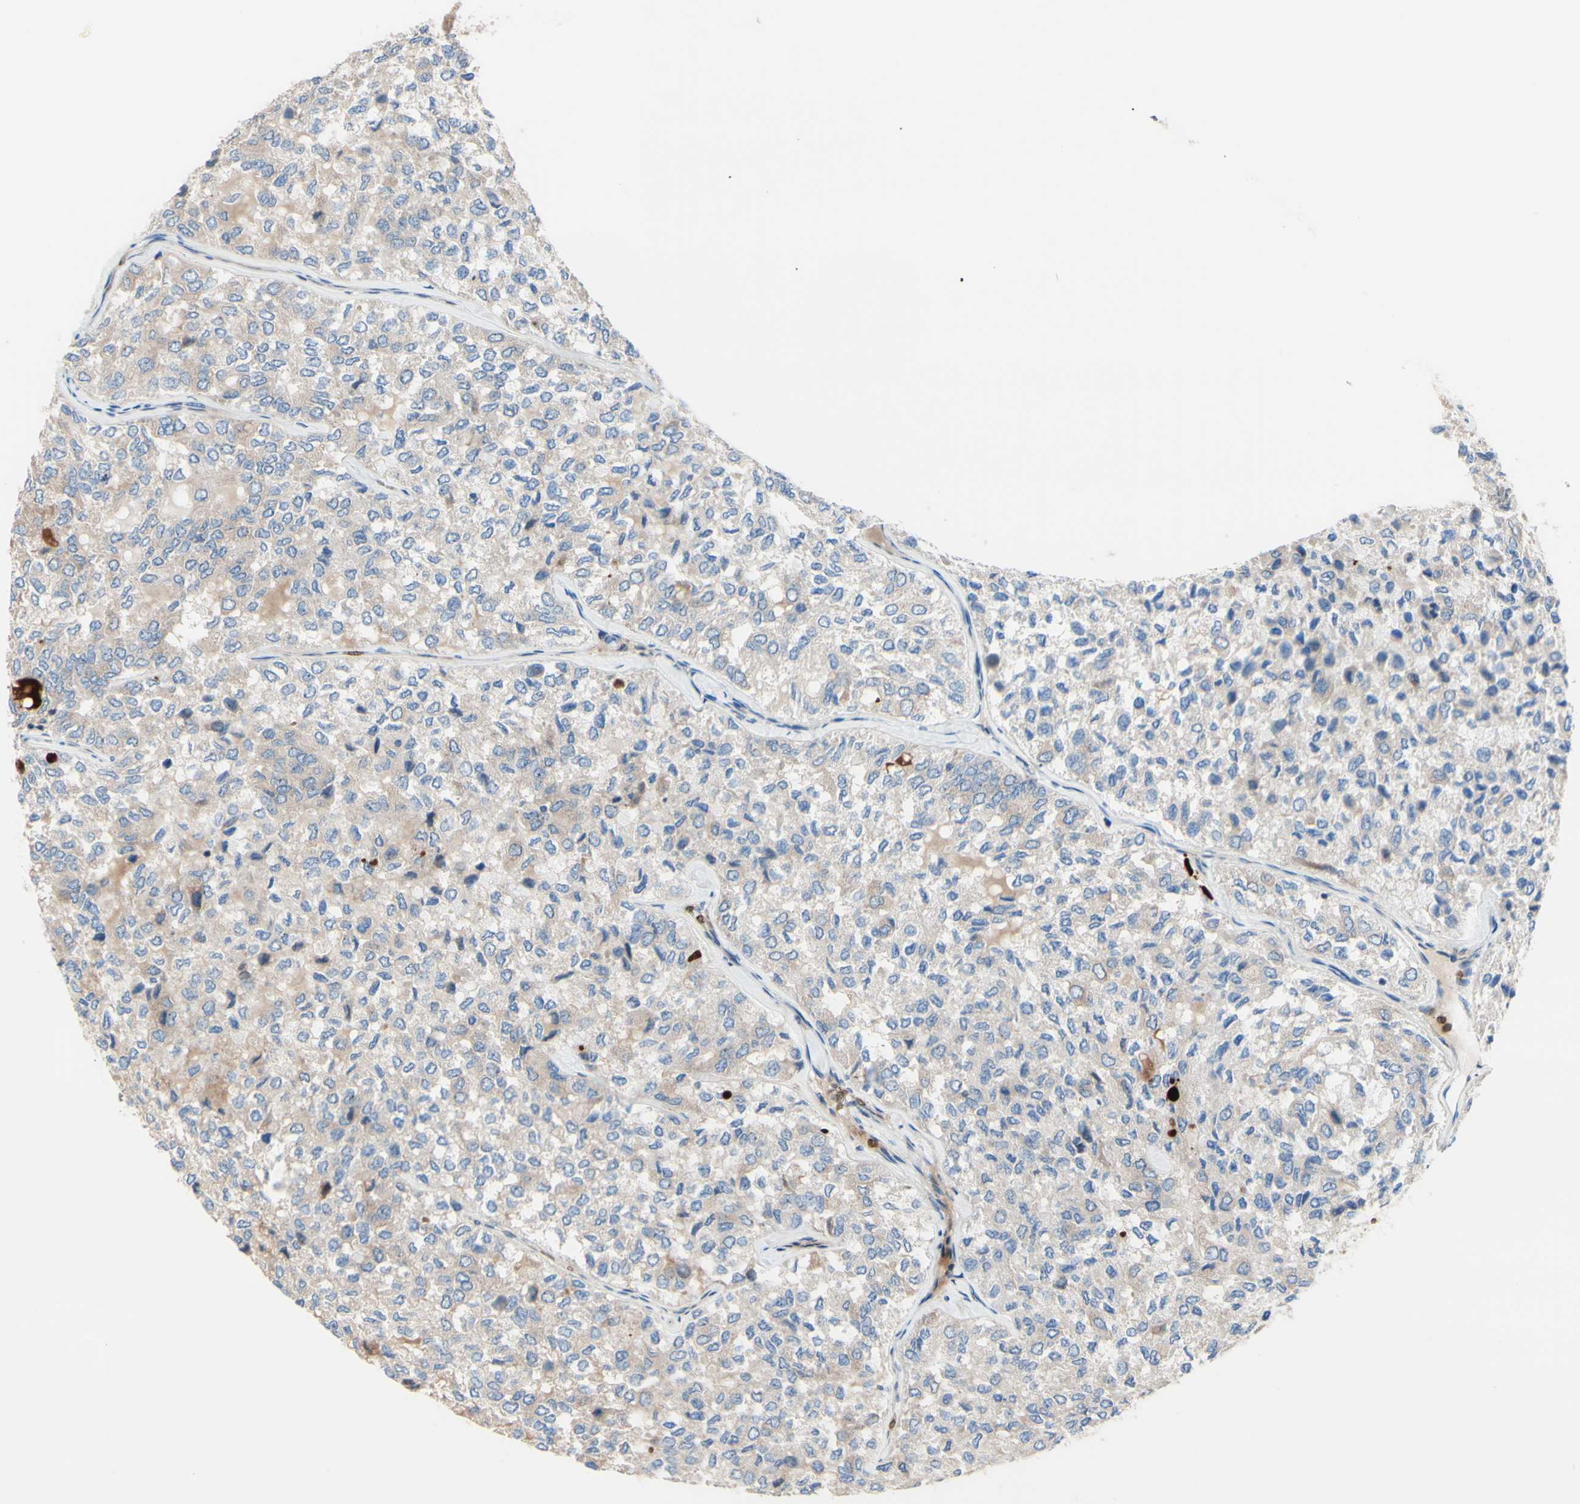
{"staining": {"intensity": "moderate", "quantity": "25%-75%", "location": "cytoplasmic/membranous"}, "tissue": "thyroid cancer", "cell_type": "Tumor cells", "image_type": "cancer", "snomed": [{"axis": "morphology", "description": "Follicular adenoma carcinoma, NOS"}, {"axis": "topography", "description": "Thyroid gland"}], "caption": "Human thyroid follicular adenoma carcinoma stained with a brown dye reveals moderate cytoplasmic/membranous positive expression in approximately 25%-75% of tumor cells.", "gene": "USP9X", "patient": {"sex": "male", "age": 75}}